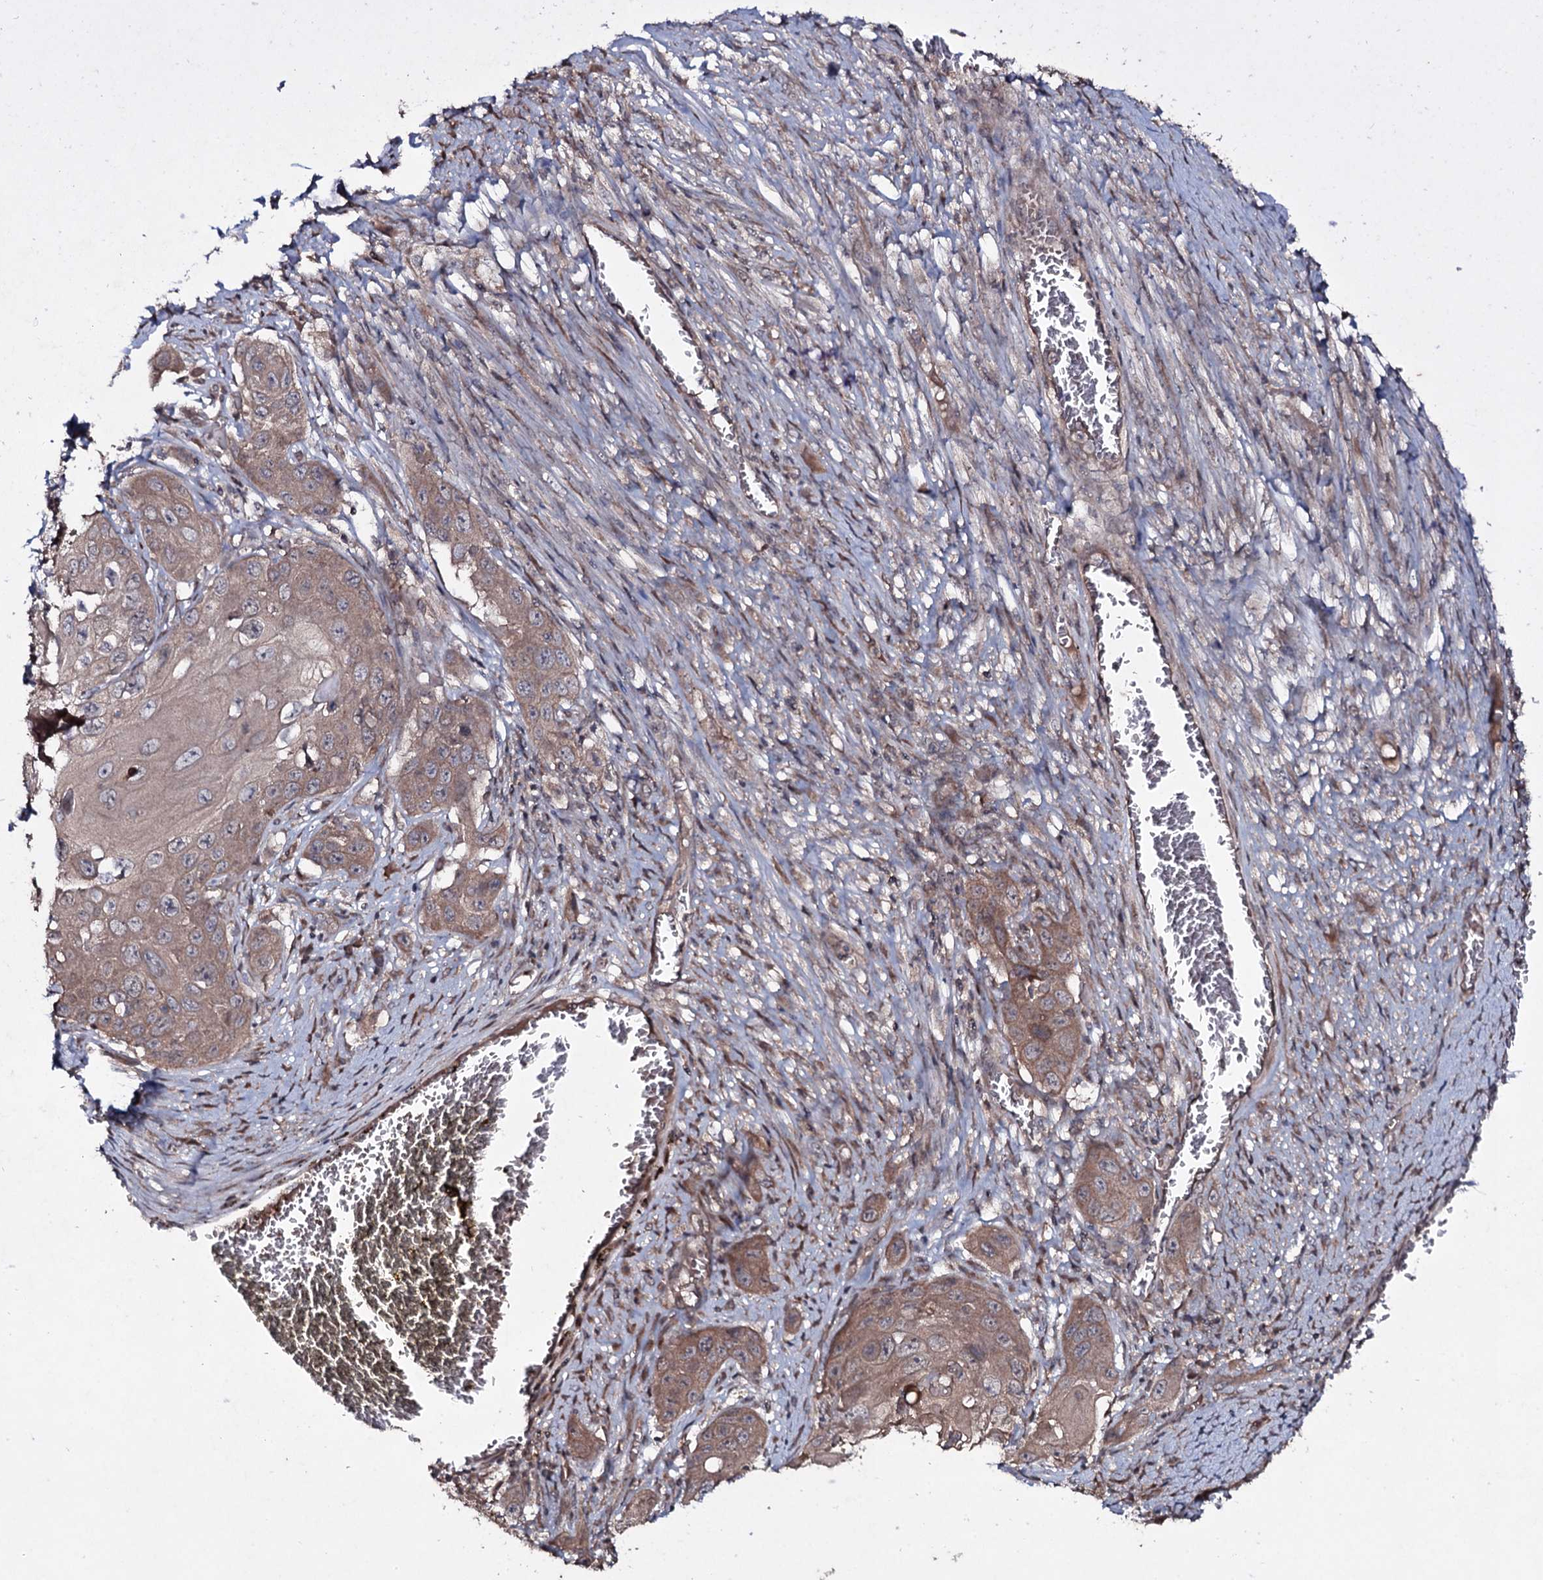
{"staining": {"intensity": "moderate", "quantity": ">75%", "location": "cytoplasmic/membranous"}, "tissue": "skin cancer", "cell_type": "Tumor cells", "image_type": "cancer", "snomed": [{"axis": "morphology", "description": "Squamous cell carcinoma, NOS"}, {"axis": "topography", "description": "Skin"}], "caption": "A high-resolution histopathology image shows IHC staining of skin cancer (squamous cell carcinoma), which displays moderate cytoplasmic/membranous positivity in about >75% of tumor cells.", "gene": "SNAP23", "patient": {"sex": "male", "age": 55}}